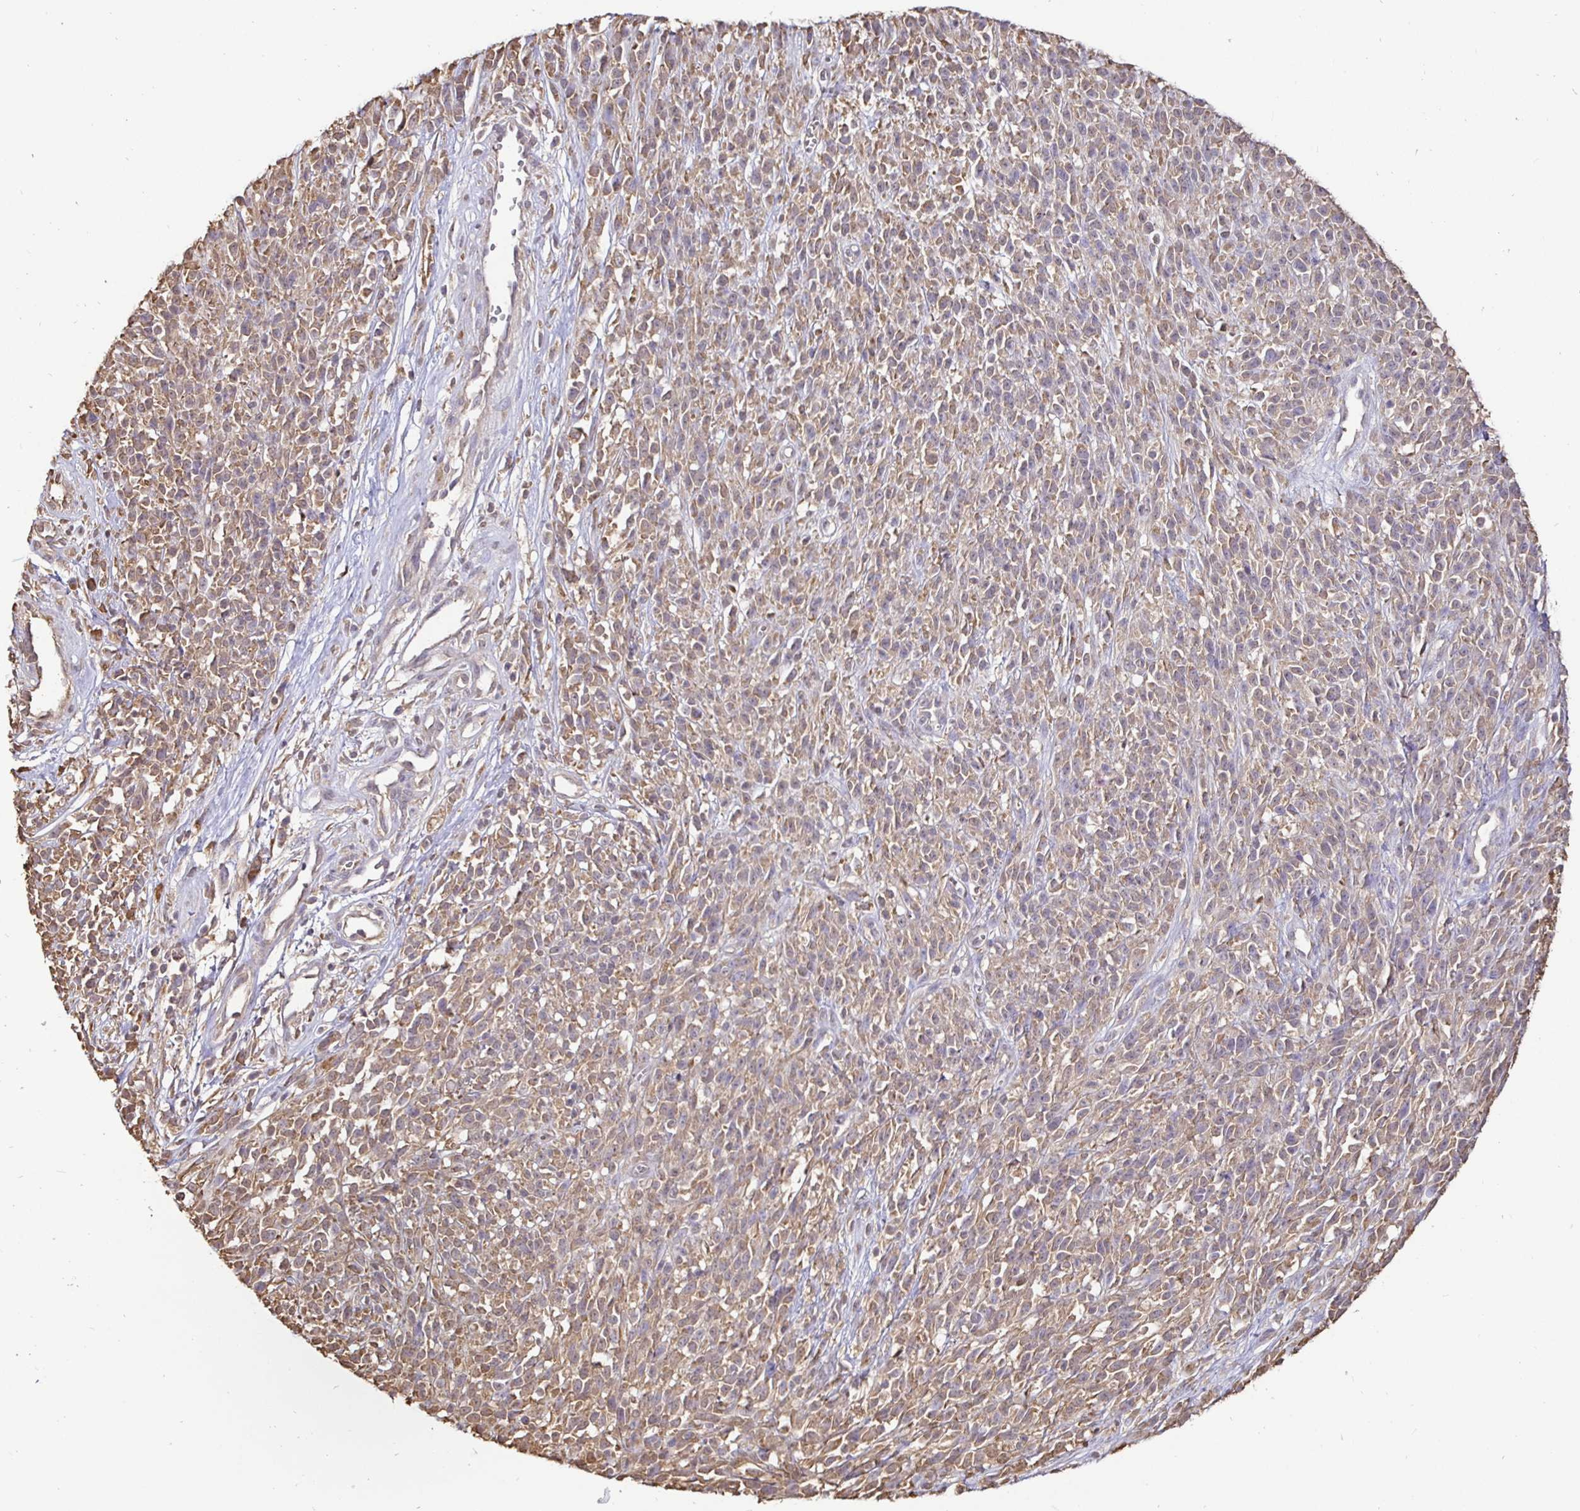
{"staining": {"intensity": "weak", "quantity": "25%-75%", "location": "cytoplasmic/membranous"}, "tissue": "melanoma", "cell_type": "Tumor cells", "image_type": "cancer", "snomed": [{"axis": "morphology", "description": "Malignant melanoma, NOS"}, {"axis": "topography", "description": "Skin"}, {"axis": "topography", "description": "Skin of trunk"}], "caption": "Immunohistochemical staining of human melanoma demonstrates low levels of weak cytoplasmic/membranous expression in about 25%-75% of tumor cells.", "gene": "MAPK8IP3", "patient": {"sex": "male", "age": 74}}